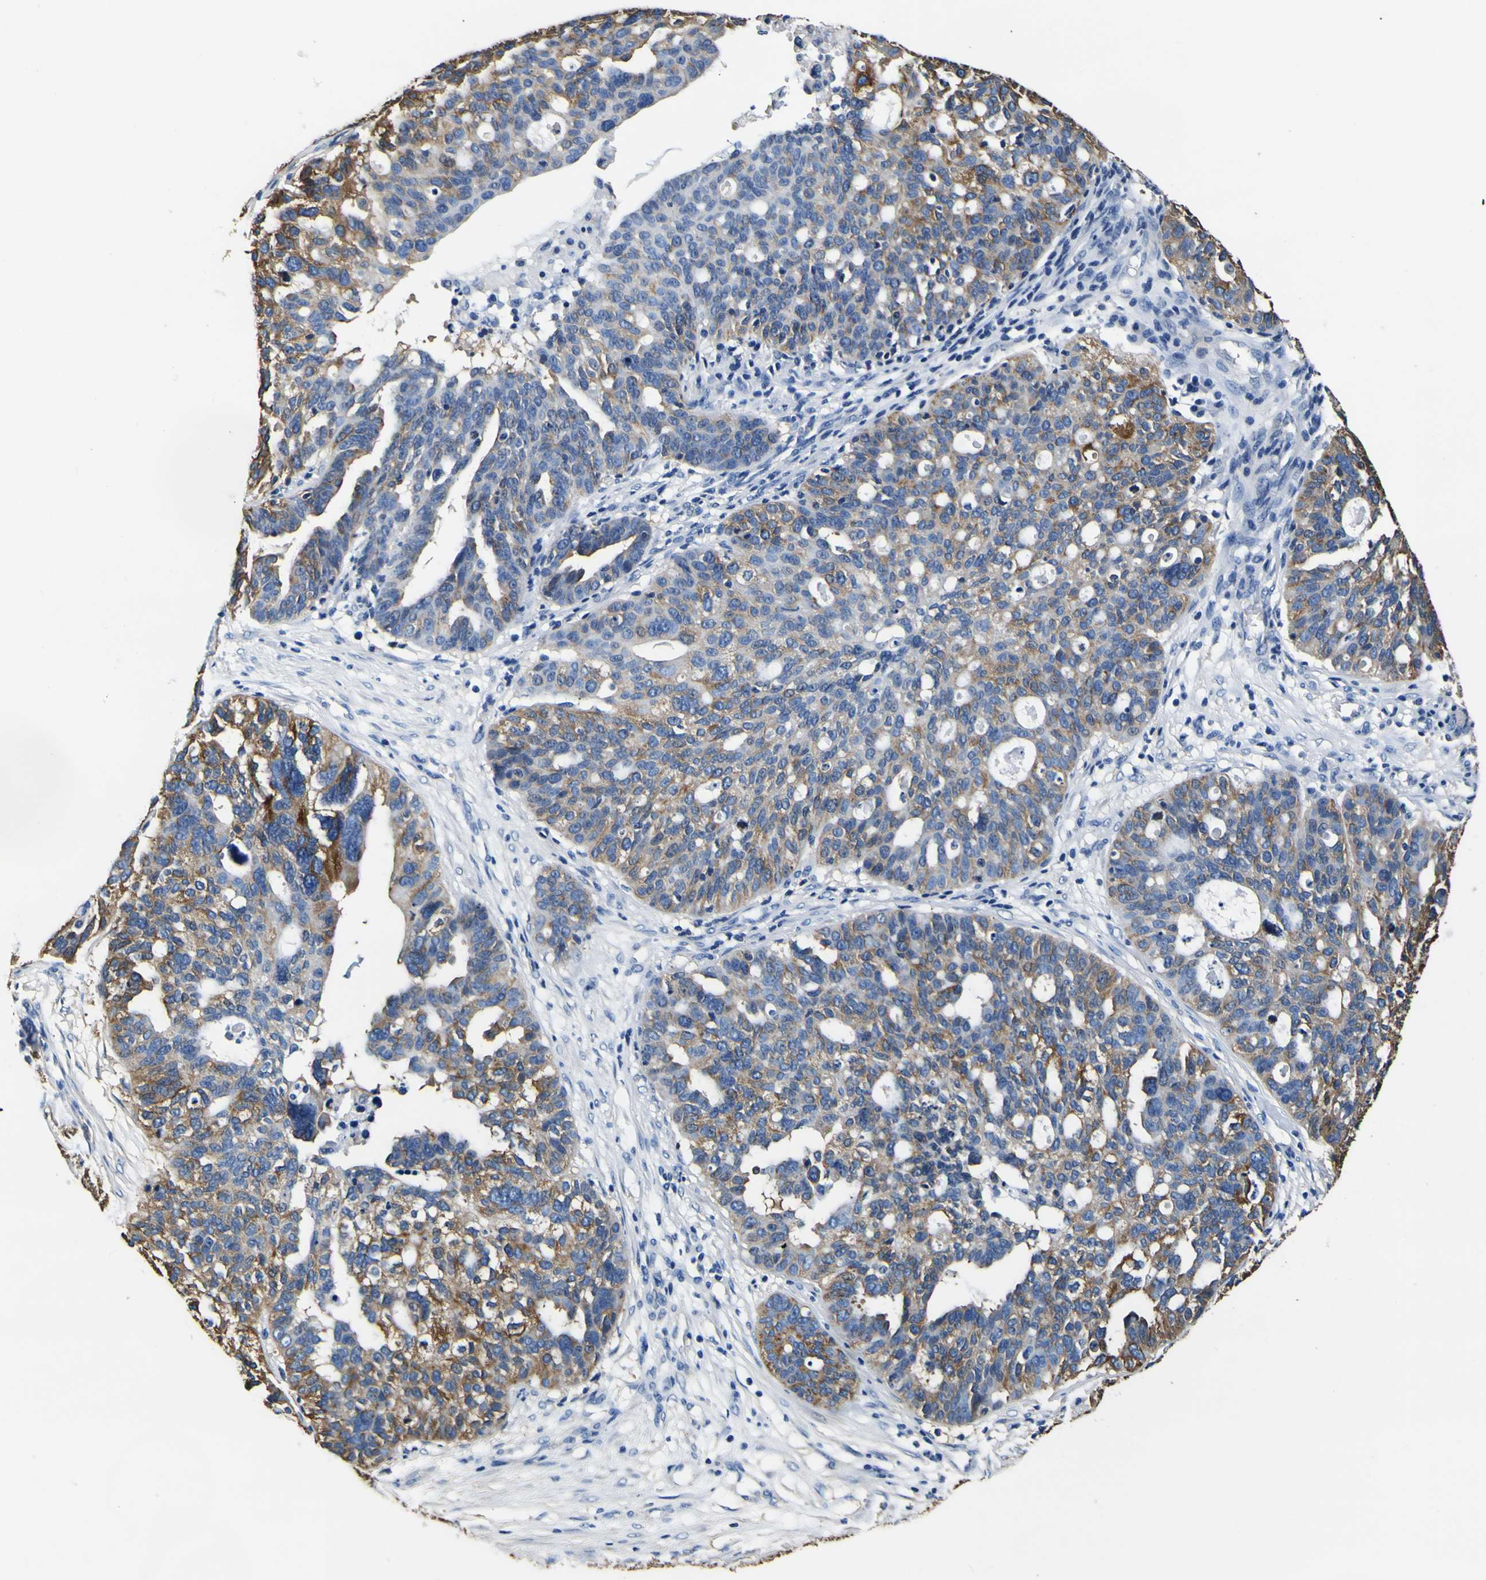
{"staining": {"intensity": "moderate", "quantity": "<25%", "location": "cytoplasmic/membranous"}, "tissue": "ovarian cancer", "cell_type": "Tumor cells", "image_type": "cancer", "snomed": [{"axis": "morphology", "description": "Cystadenocarcinoma, serous, NOS"}, {"axis": "topography", "description": "Ovary"}], "caption": "About <25% of tumor cells in human serous cystadenocarcinoma (ovarian) exhibit moderate cytoplasmic/membranous protein expression as visualized by brown immunohistochemical staining.", "gene": "TUBA1B", "patient": {"sex": "female", "age": 59}}